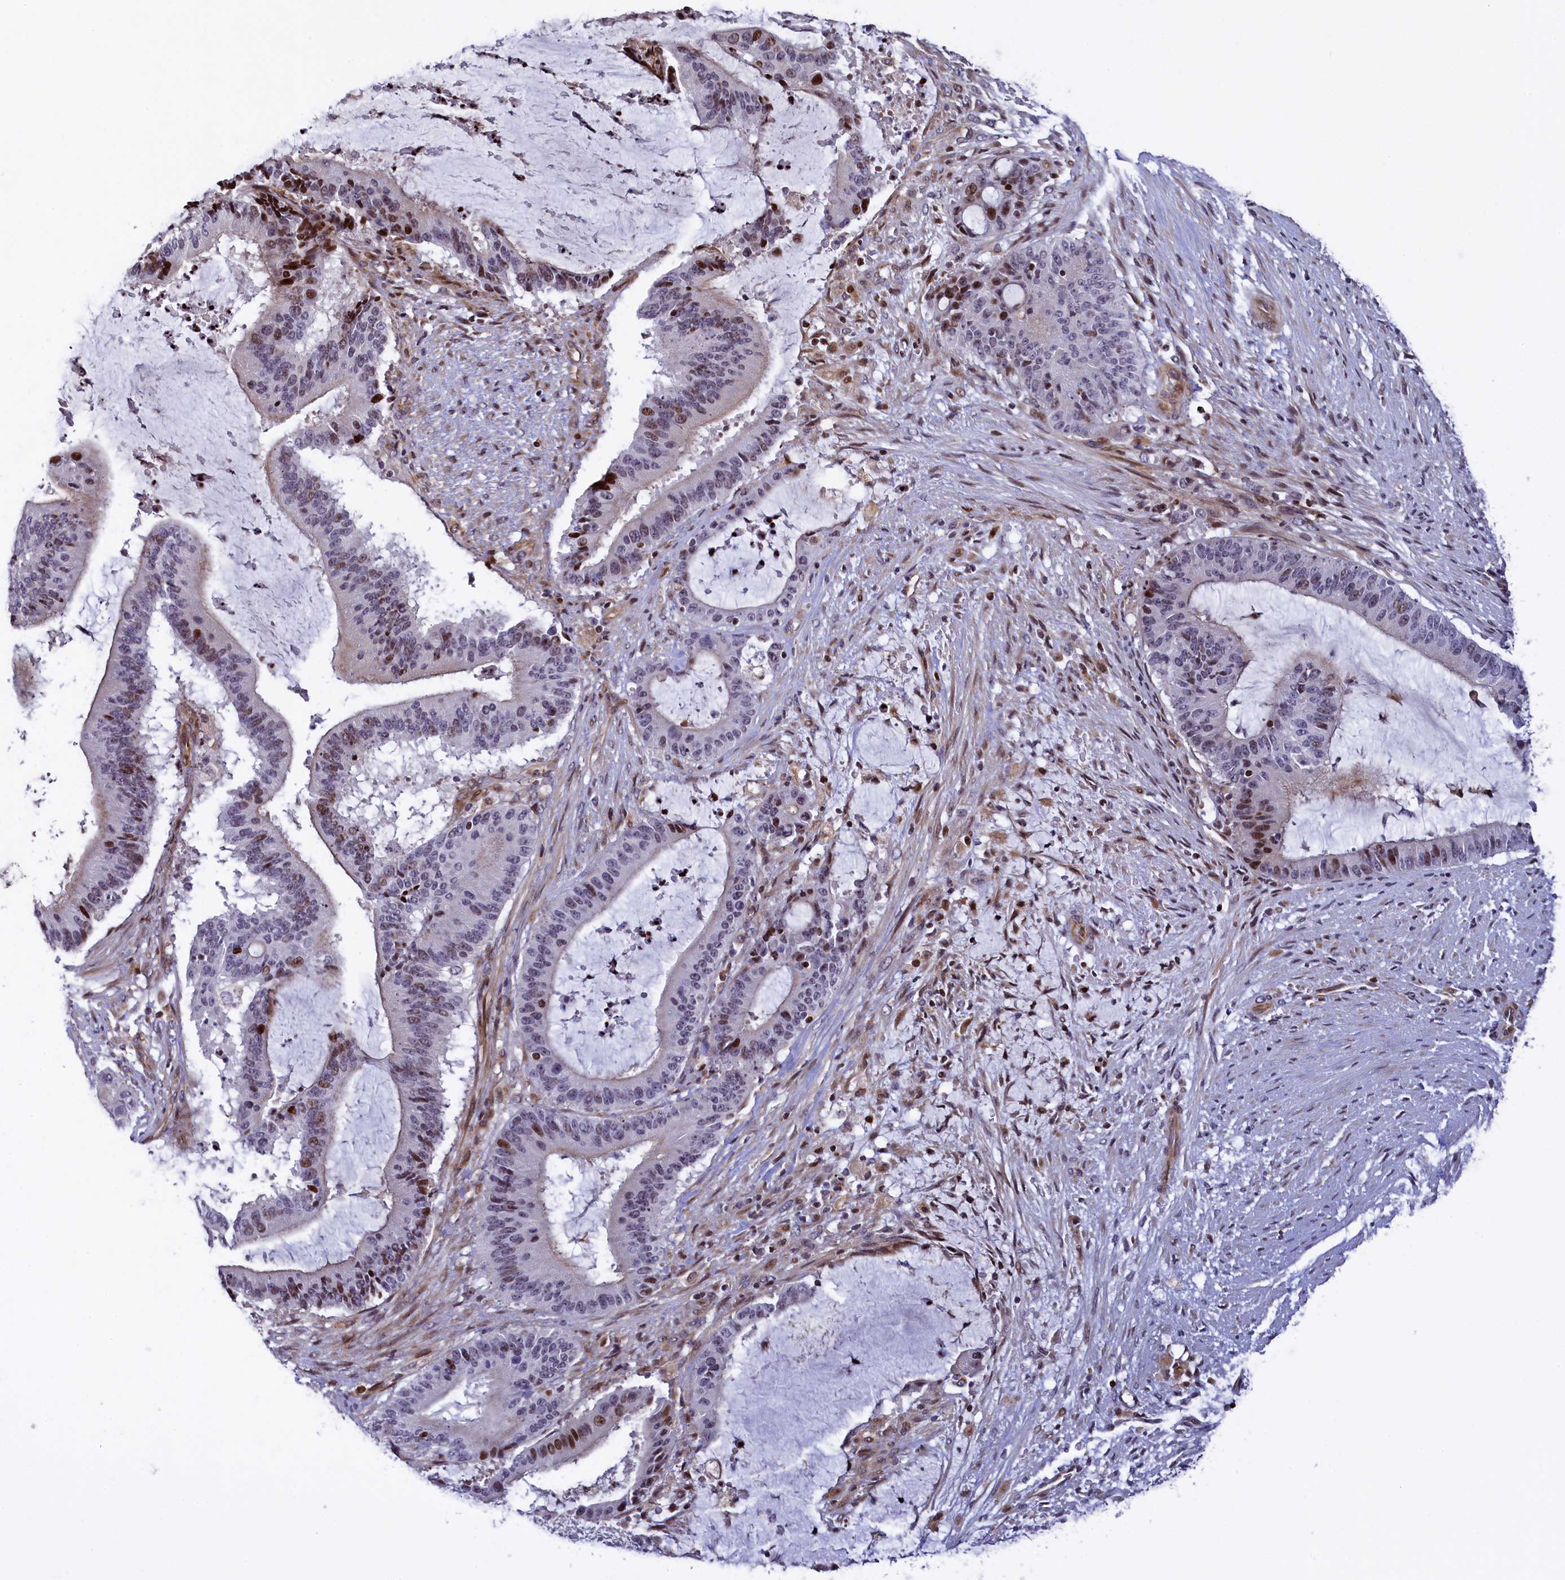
{"staining": {"intensity": "moderate", "quantity": "<25%", "location": "nuclear"}, "tissue": "liver cancer", "cell_type": "Tumor cells", "image_type": "cancer", "snomed": [{"axis": "morphology", "description": "Normal tissue, NOS"}, {"axis": "morphology", "description": "Cholangiocarcinoma"}, {"axis": "topography", "description": "Liver"}, {"axis": "topography", "description": "Peripheral nerve tissue"}], "caption": "Protein expression analysis of liver cancer demonstrates moderate nuclear positivity in approximately <25% of tumor cells.", "gene": "TGDS", "patient": {"sex": "female", "age": 73}}